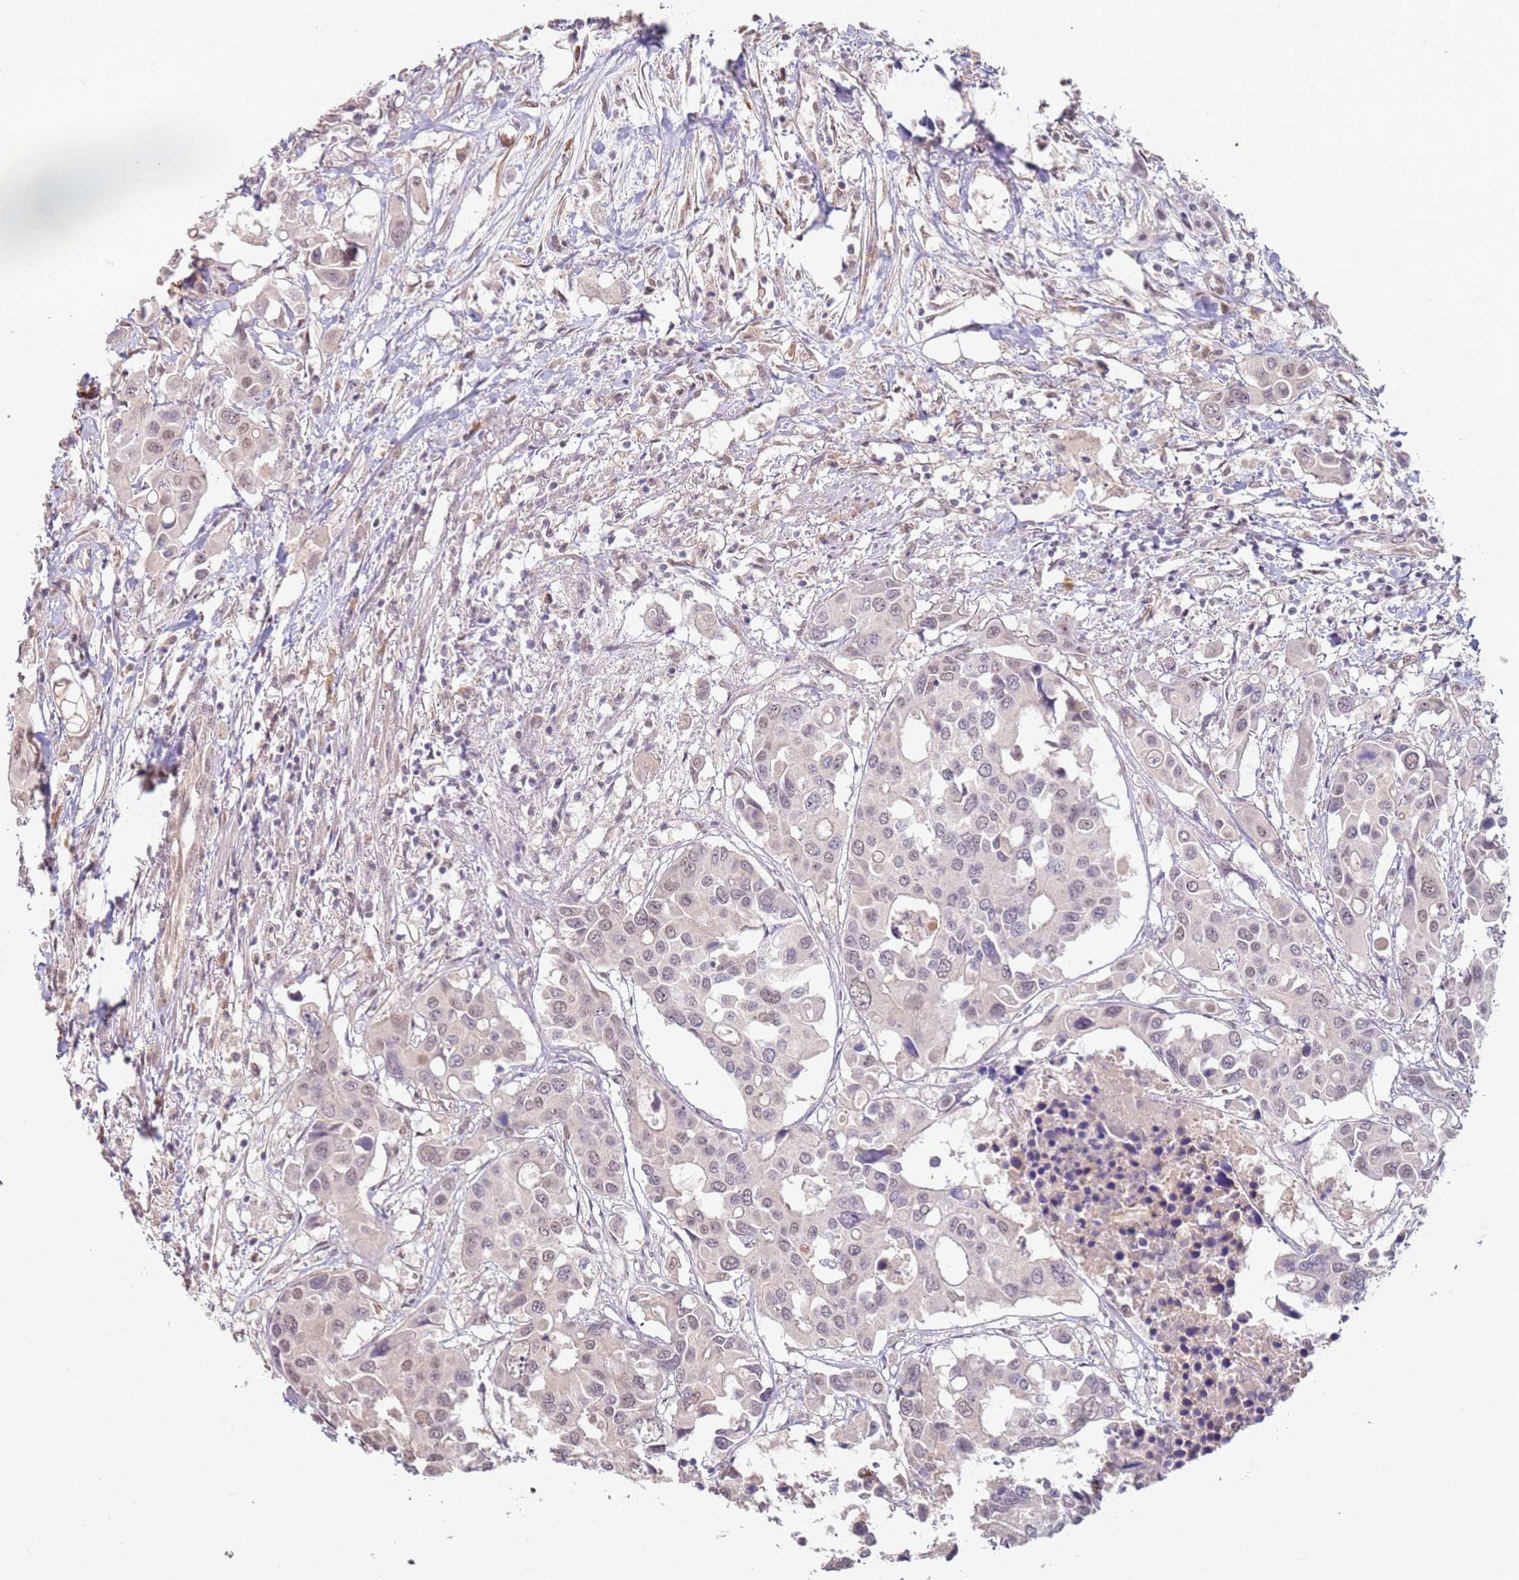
{"staining": {"intensity": "weak", "quantity": "25%-75%", "location": "nuclear"}, "tissue": "colorectal cancer", "cell_type": "Tumor cells", "image_type": "cancer", "snomed": [{"axis": "morphology", "description": "Adenocarcinoma, NOS"}, {"axis": "topography", "description": "Colon"}], "caption": "A low amount of weak nuclear expression is appreciated in about 25%-75% of tumor cells in adenocarcinoma (colorectal) tissue. (Stains: DAB (3,3'-diaminobenzidine) in brown, nuclei in blue, Microscopy: brightfield microscopy at high magnification).", "gene": "WDR93", "patient": {"sex": "male", "age": 77}}